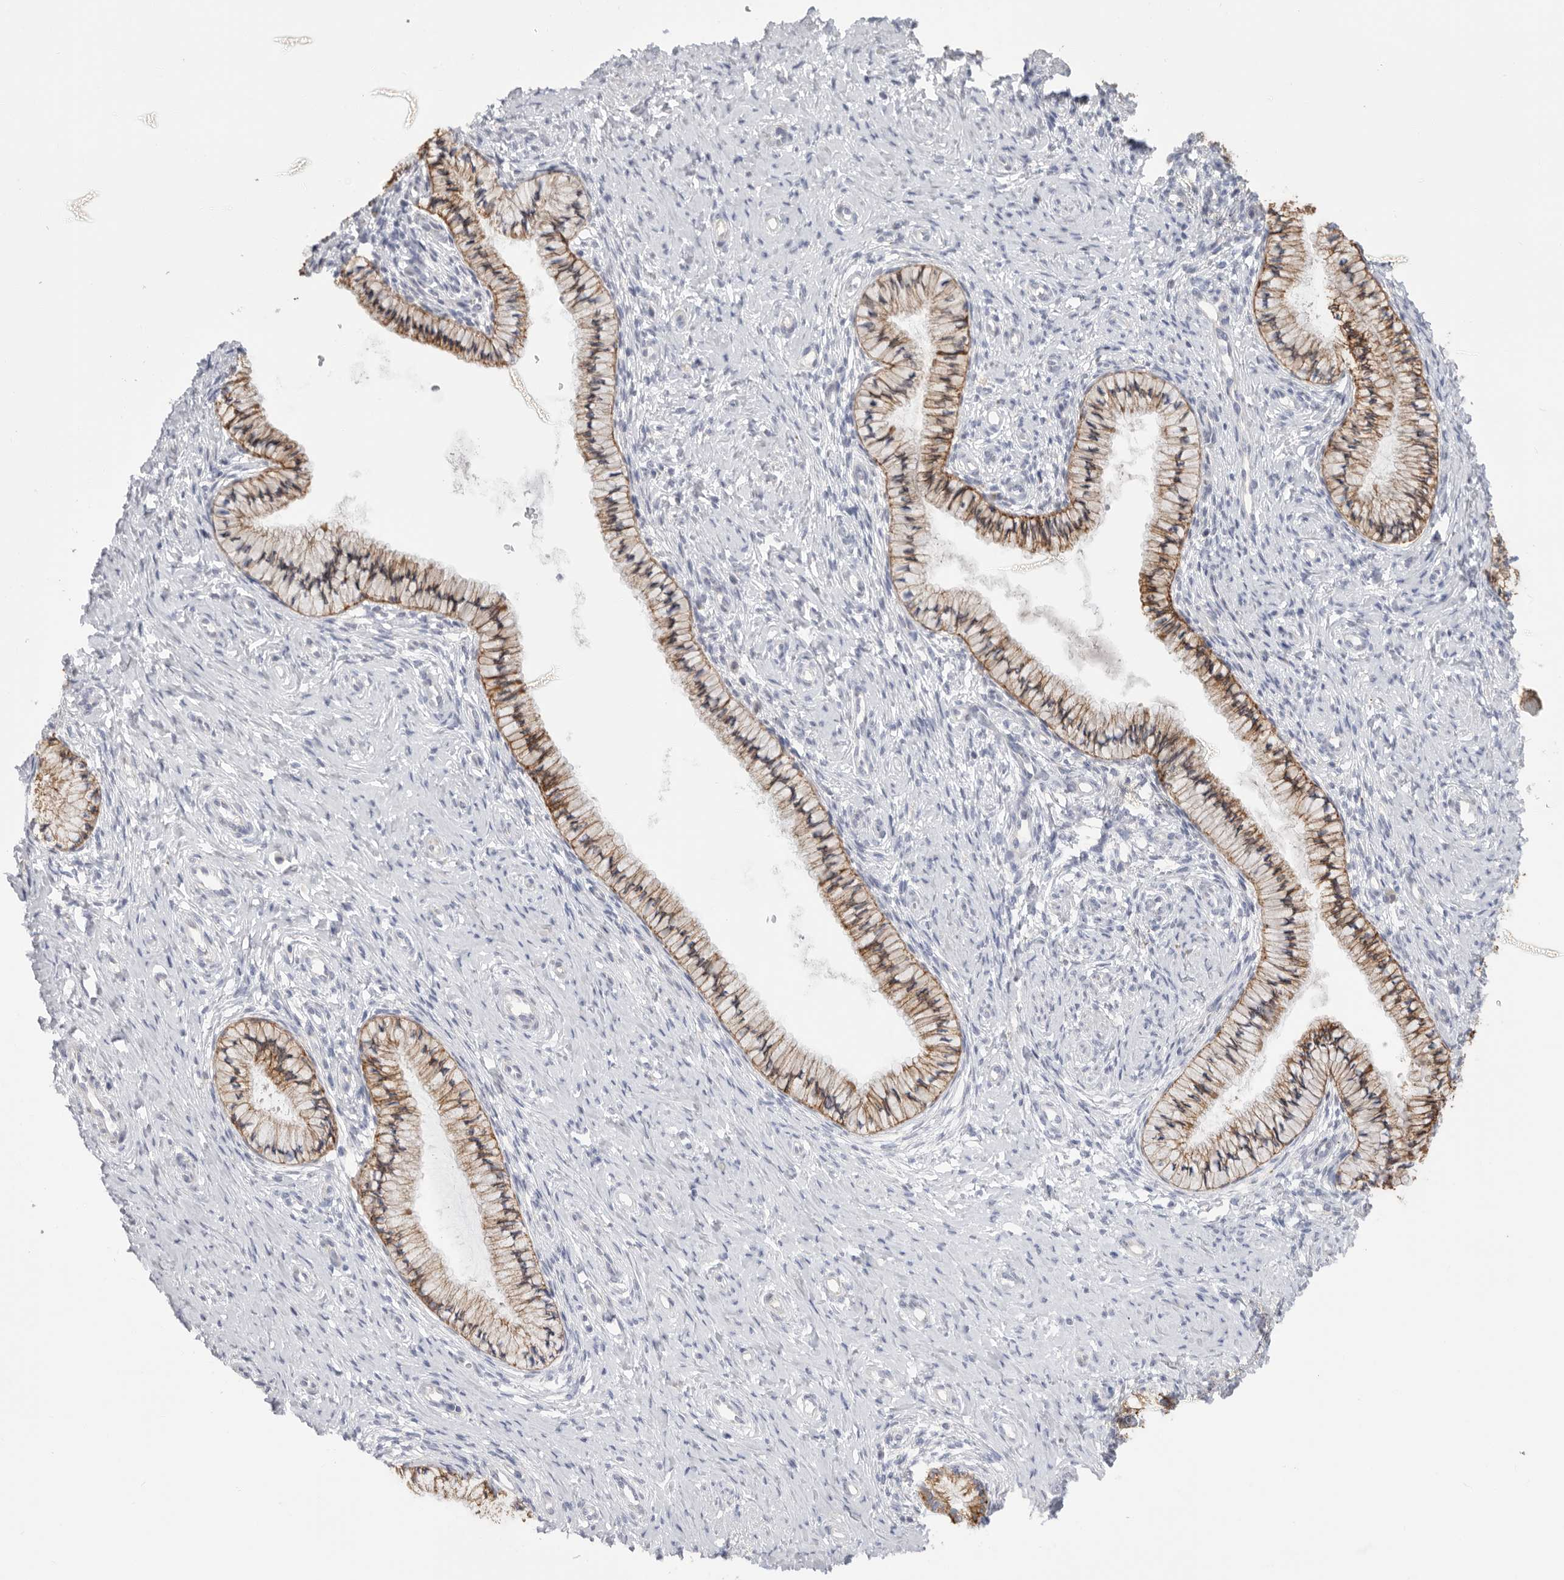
{"staining": {"intensity": "moderate", "quantity": ">75%", "location": "cytoplasmic/membranous"}, "tissue": "cervix", "cell_type": "Glandular cells", "image_type": "normal", "snomed": [{"axis": "morphology", "description": "Normal tissue, NOS"}, {"axis": "topography", "description": "Cervix"}], "caption": "Protein expression by IHC exhibits moderate cytoplasmic/membranous expression in approximately >75% of glandular cells in normal cervix.", "gene": "MTFR1L", "patient": {"sex": "female", "age": 36}}